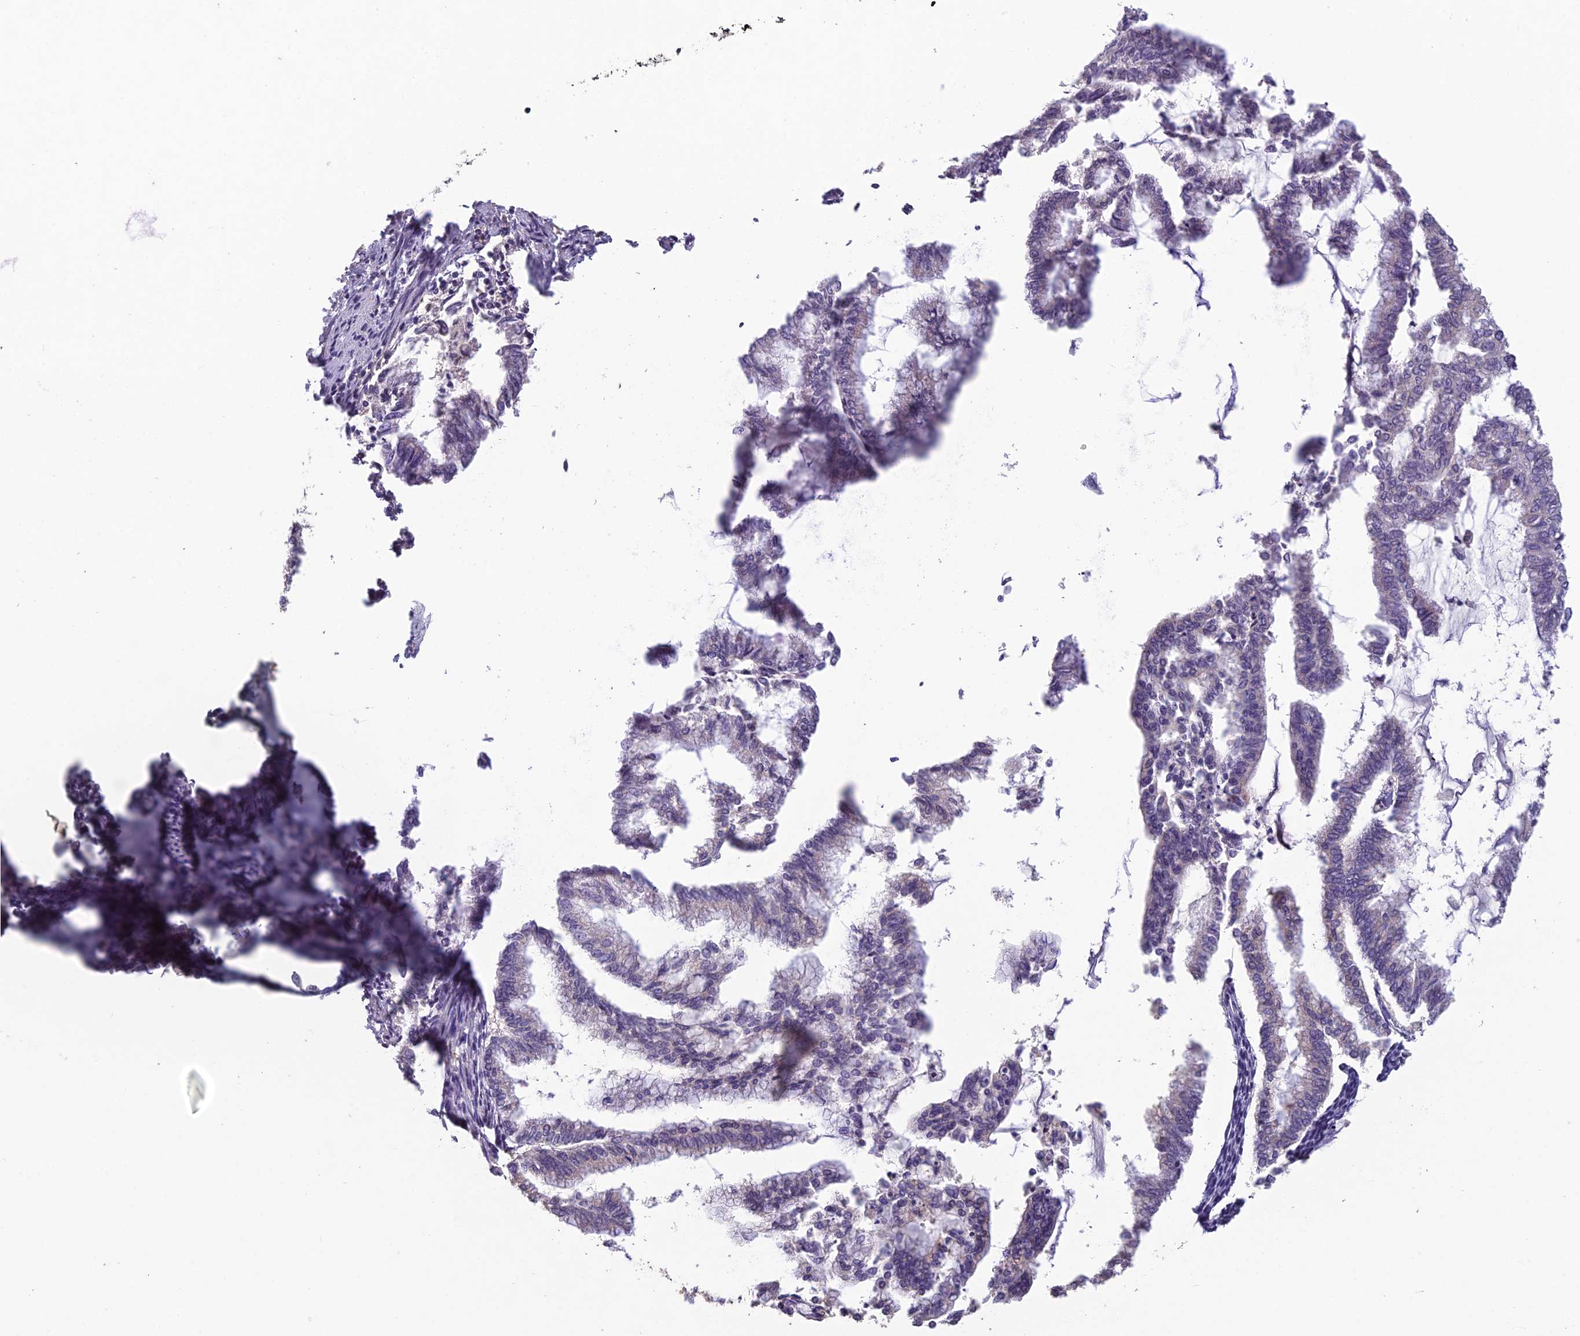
{"staining": {"intensity": "negative", "quantity": "none", "location": "none"}, "tissue": "endometrial cancer", "cell_type": "Tumor cells", "image_type": "cancer", "snomed": [{"axis": "morphology", "description": "Adenocarcinoma, NOS"}, {"axis": "topography", "description": "Endometrium"}], "caption": "Immunohistochemistry of endometrial cancer shows no positivity in tumor cells.", "gene": "CEACAM16", "patient": {"sex": "female", "age": 79}}